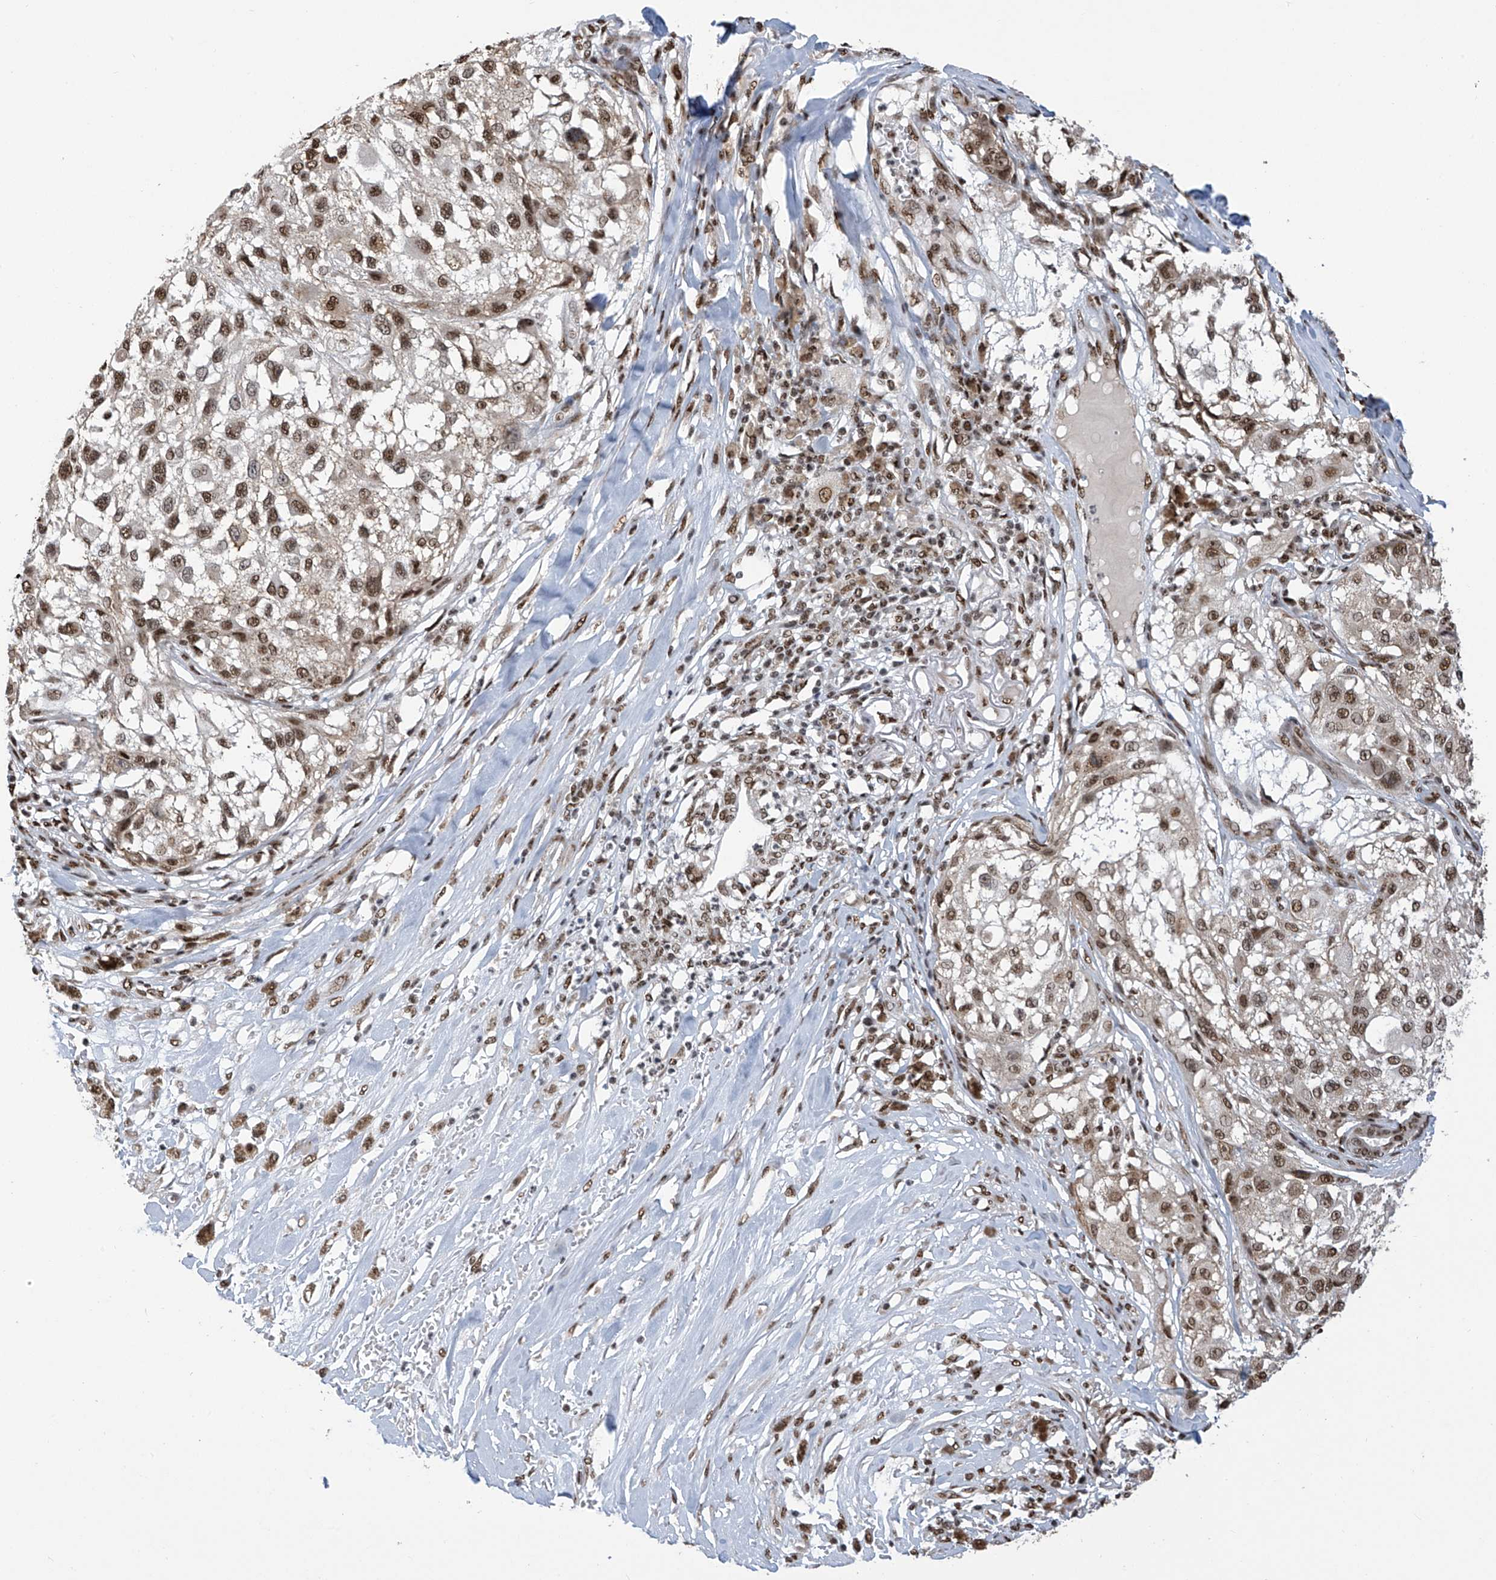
{"staining": {"intensity": "moderate", "quantity": ">75%", "location": "nuclear"}, "tissue": "melanoma", "cell_type": "Tumor cells", "image_type": "cancer", "snomed": [{"axis": "morphology", "description": "Necrosis, NOS"}, {"axis": "morphology", "description": "Malignant melanoma, NOS"}, {"axis": "topography", "description": "Skin"}], "caption": "Tumor cells reveal moderate nuclear staining in approximately >75% of cells in melanoma.", "gene": "APLF", "patient": {"sex": "female", "age": 87}}